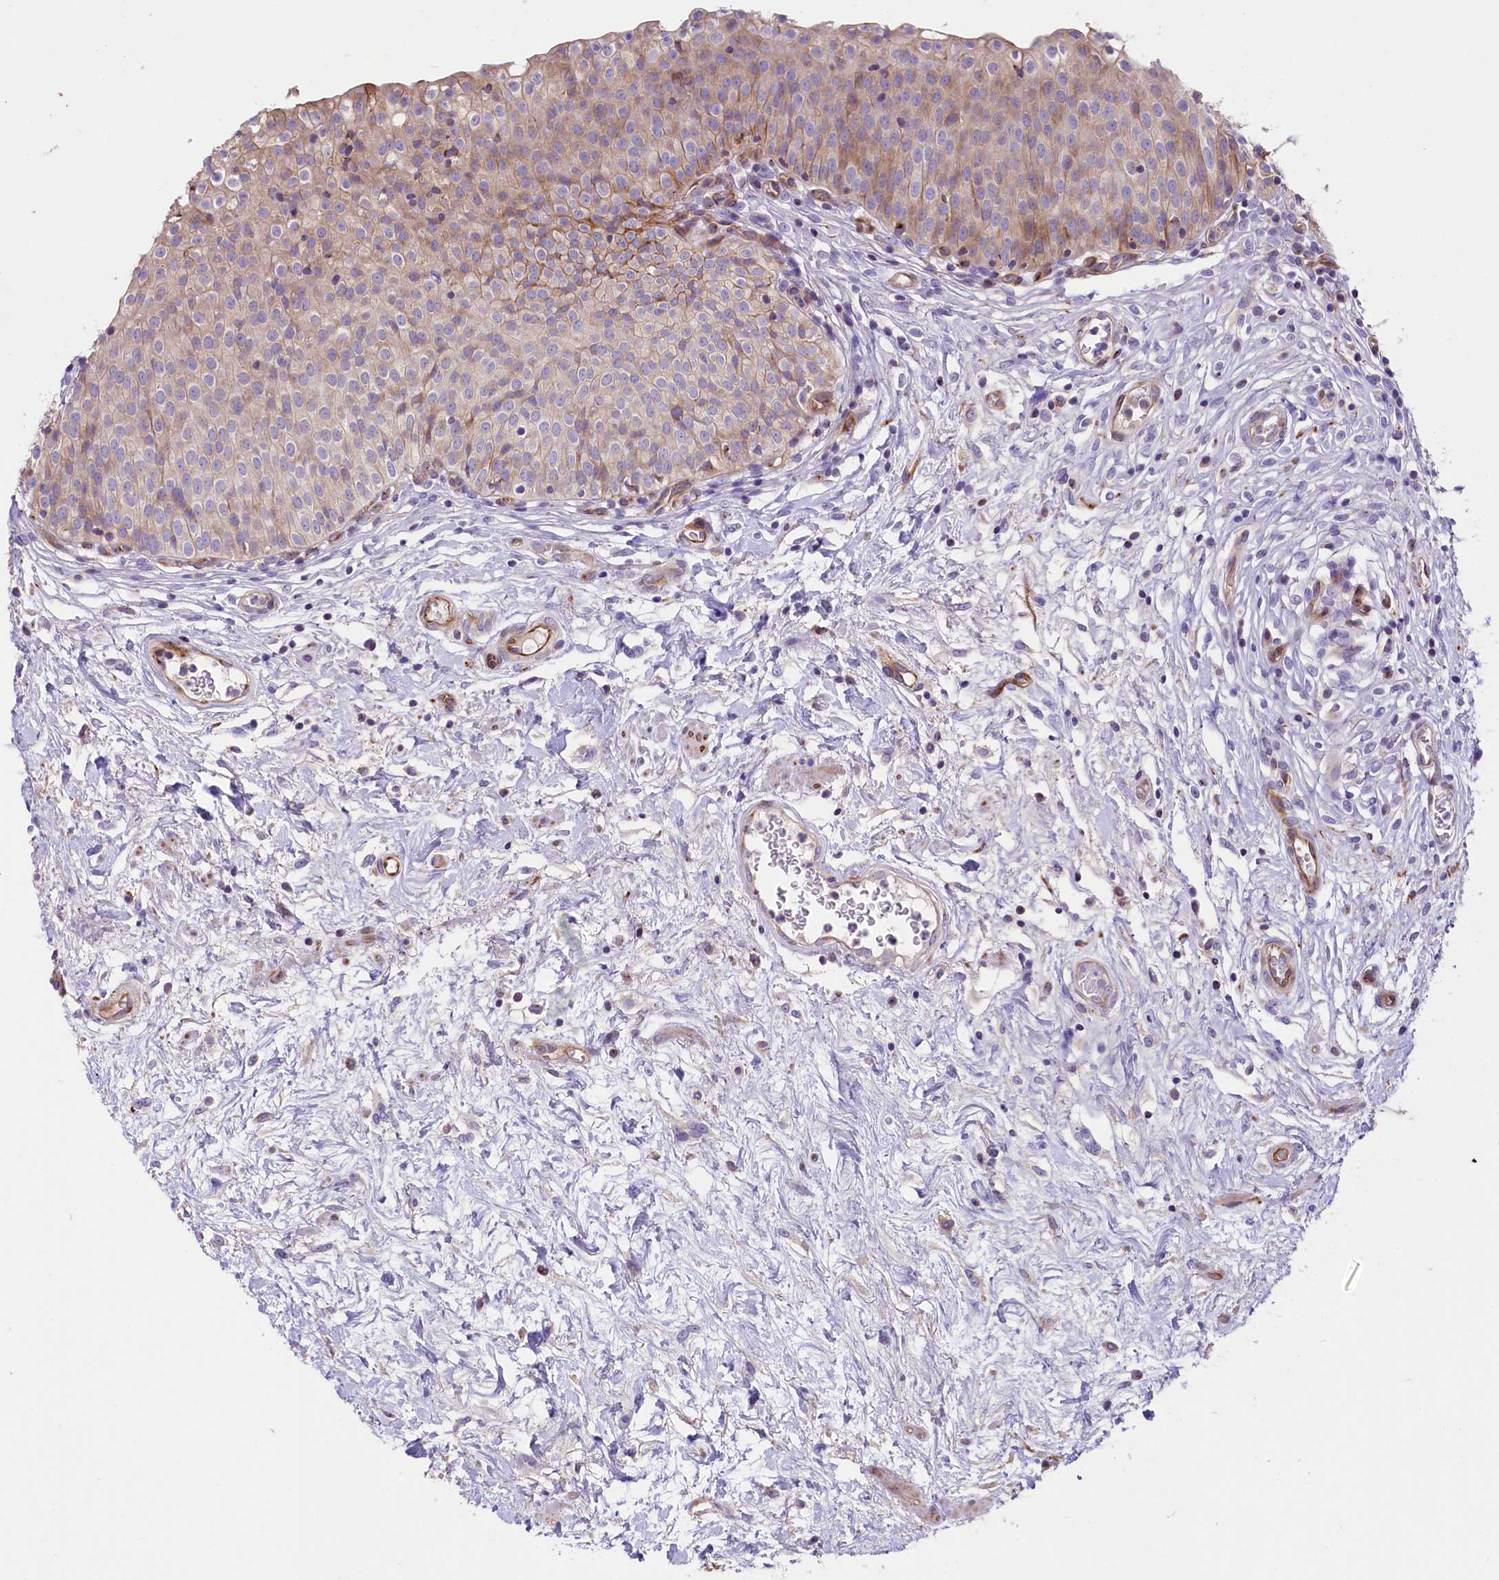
{"staining": {"intensity": "moderate", "quantity": "25%-75%", "location": "cytoplasmic/membranous"}, "tissue": "urinary bladder", "cell_type": "Urothelial cells", "image_type": "normal", "snomed": [{"axis": "morphology", "description": "Normal tissue, NOS"}, {"axis": "topography", "description": "Urinary bladder"}], "caption": "Immunohistochemical staining of unremarkable human urinary bladder shows moderate cytoplasmic/membranous protein expression in approximately 25%-75% of urothelial cells.", "gene": "CD99L2", "patient": {"sex": "male", "age": 55}}